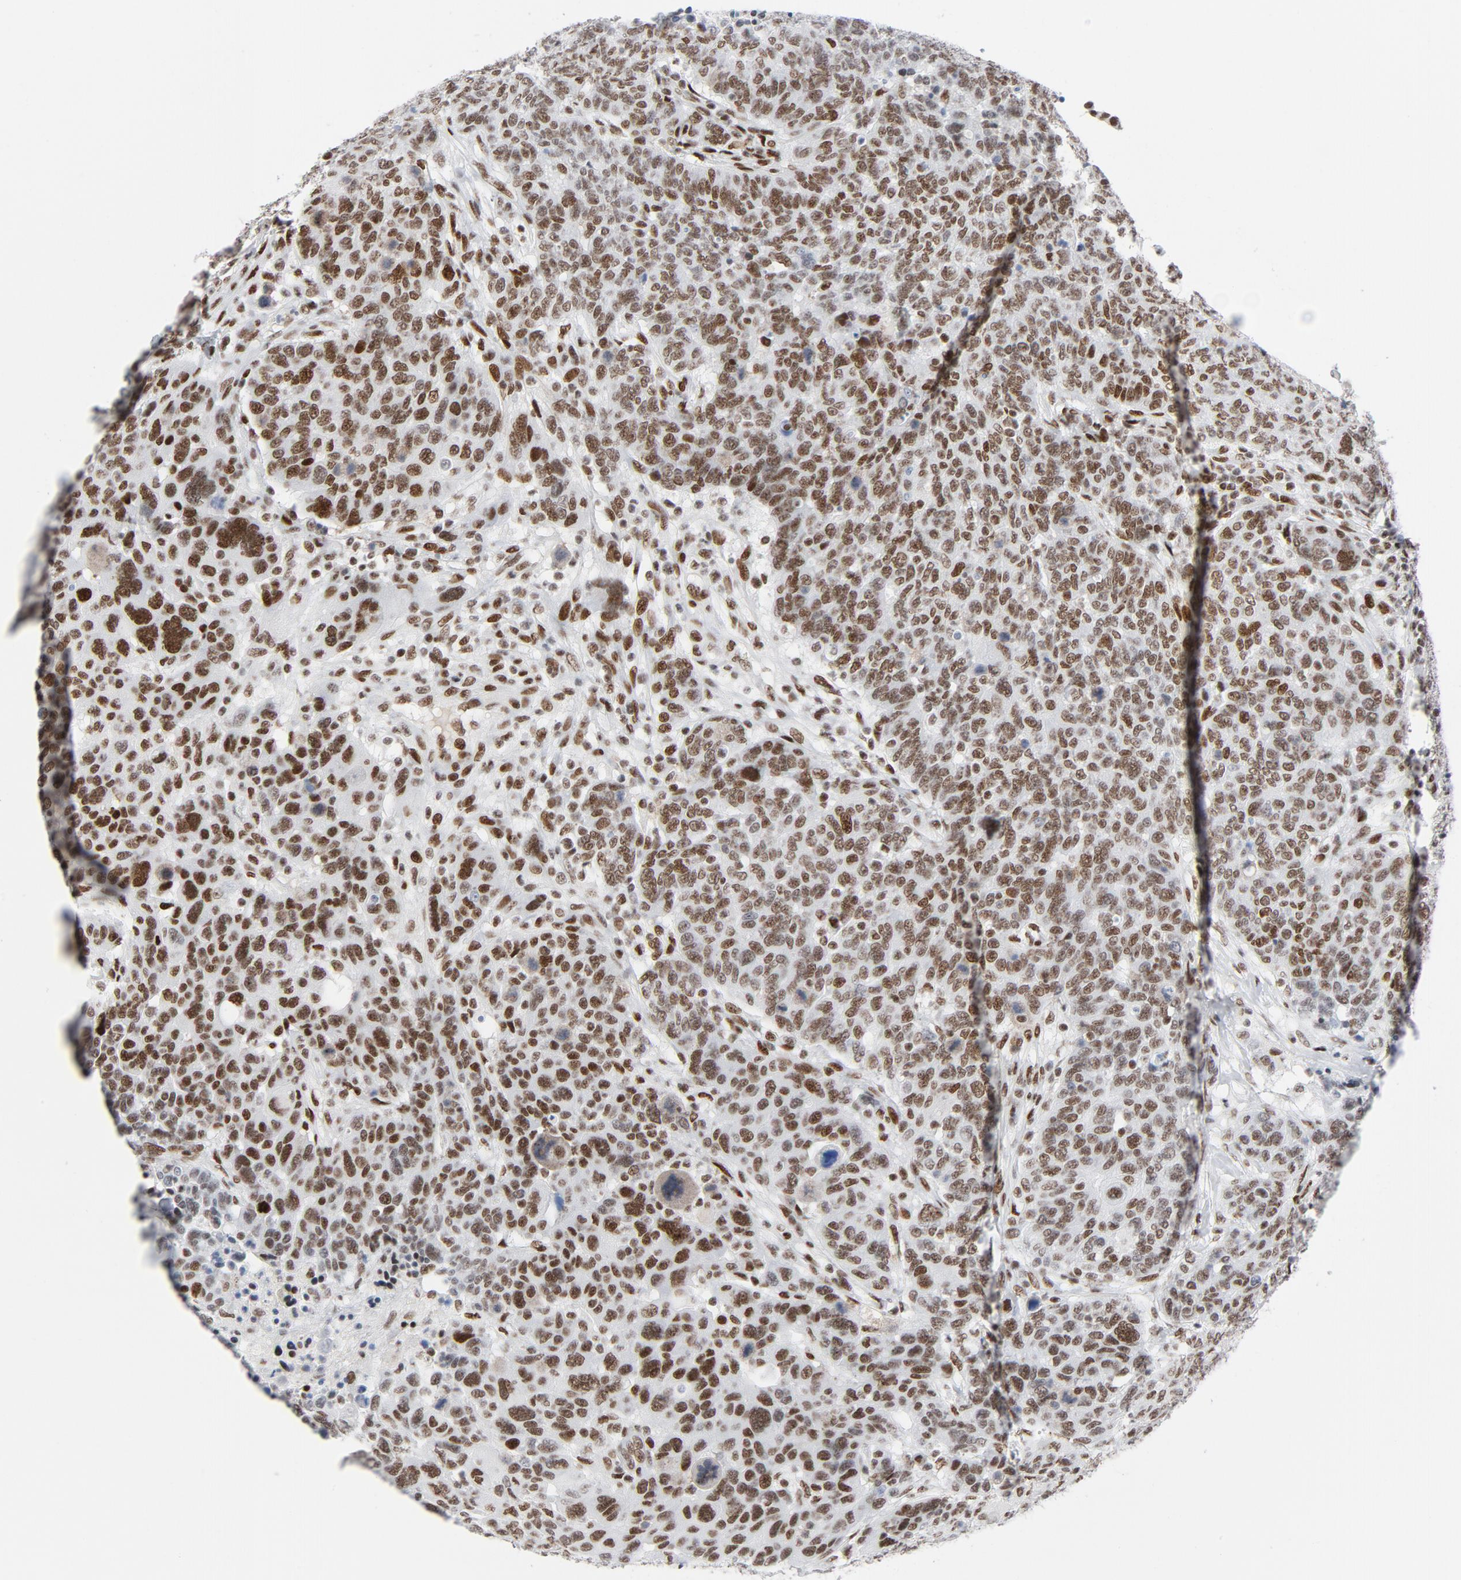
{"staining": {"intensity": "moderate", "quantity": ">75%", "location": "nuclear"}, "tissue": "breast cancer", "cell_type": "Tumor cells", "image_type": "cancer", "snomed": [{"axis": "morphology", "description": "Duct carcinoma"}, {"axis": "topography", "description": "Breast"}], "caption": "A micrograph of breast cancer stained for a protein shows moderate nuclear brown staining in tumor cells.", "gene": "HSF1", "patient": {"sex": "female", "age": 37}}